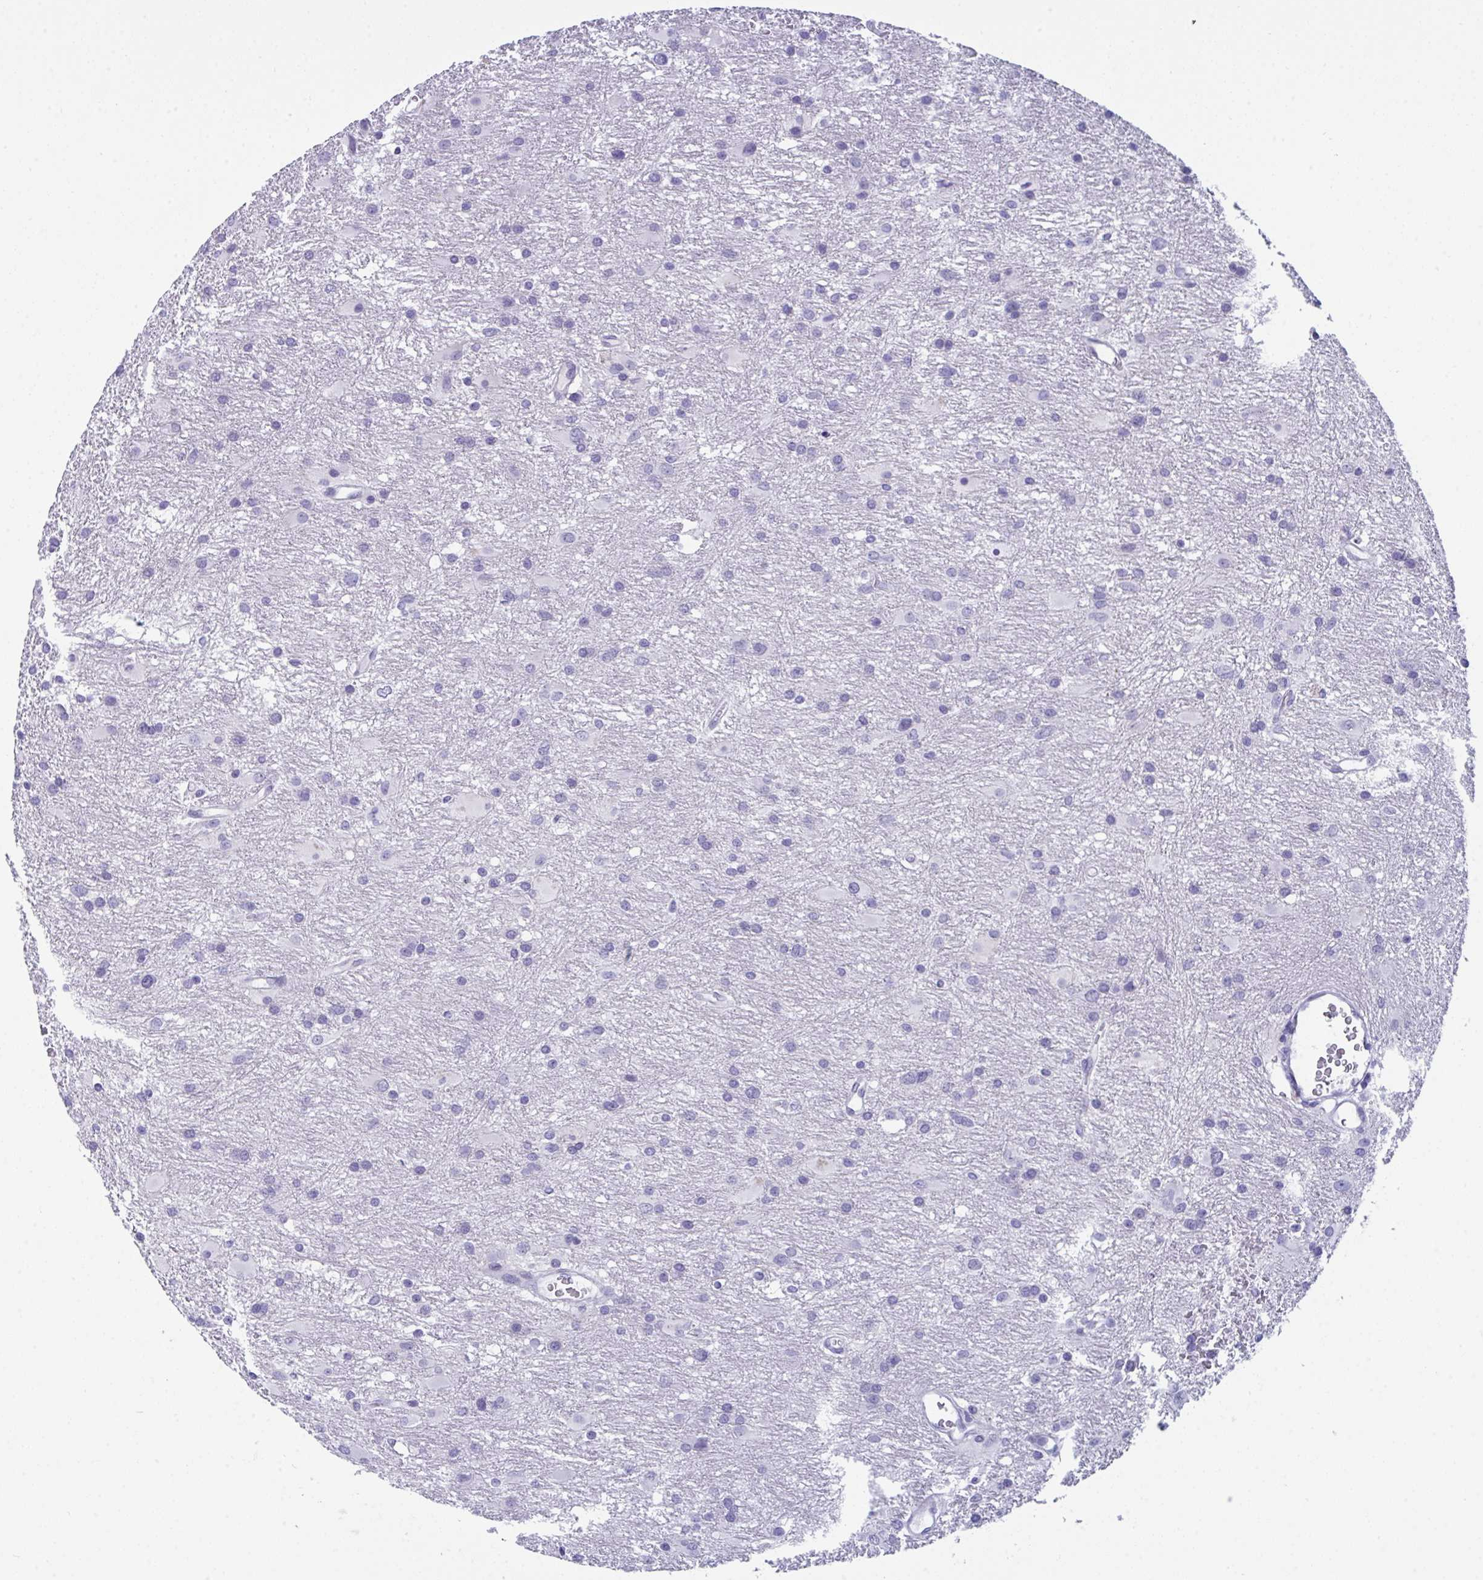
{"staining": {"intensity": "negative", "quantity": "none", "location": "none"}, "tissue": "glioma", "cell_type": "Tumor cells", "image_type": "cancer", "snomed": [{"axis": "morphology", "description": "Glioma, malignant, High grade"}, {"axis": "topography", "description": "Brain"}], "caption": "An immunohistochemistry (IHC) image of malignant high-grade glioma is shown. There is no staining in tumor cells of malignant high-grade glioma.", "gene": "PRDM9", "patient": {"sex": "male", "age": 53}}